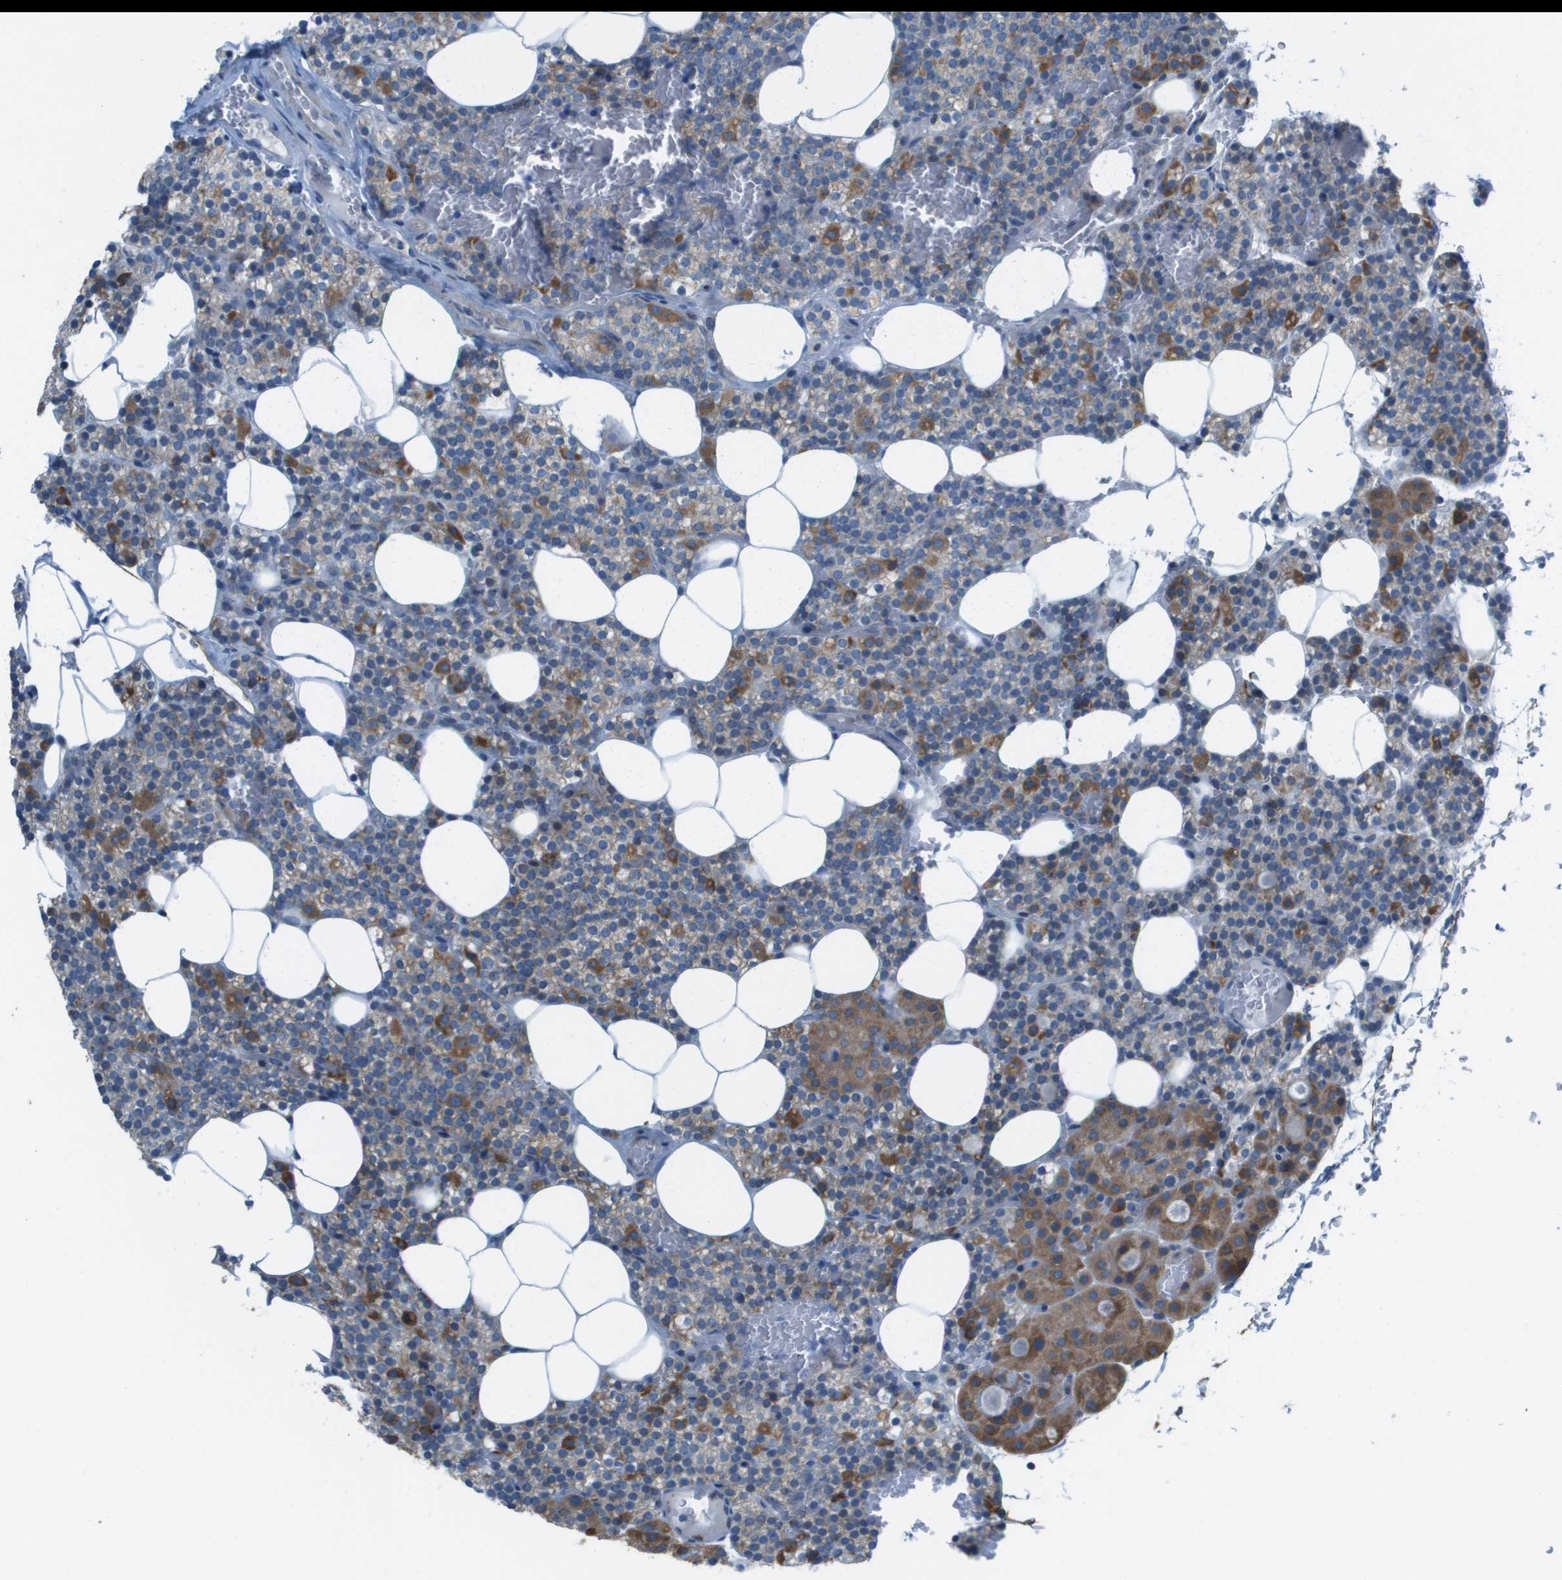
{"staining": {"intensity": "moderate", "quantity": "<25%", "location": "cytoplasmic/membranous"}, "tissue": "parathyroid gland", "cell_type": "Glandular cells", "image_type": "normal", "snomed": [{"axis": "morphology", "description": "Normal tissue, NOS"}, {"axis": "morphology", "description": "Inflammation chronic"}, {"axis": "morphology", "description": "Goiter, colloid"}, {"axis": "topography", "description": "Thyroid gland"}, {"axis": "topography", "description": "Parathyroid gland"}], "caption": "This image exhibits unremarkable parathyroid gland stained with immunohistochemistry (IHC) to label a protein in brown. The cytoplasmic/membranous of glandular cells show moderate positivity for the protein. Nuclei are counter-stained blue.", "gene": "GALNT6", "patient": {"sex": "male", "age": 65}}